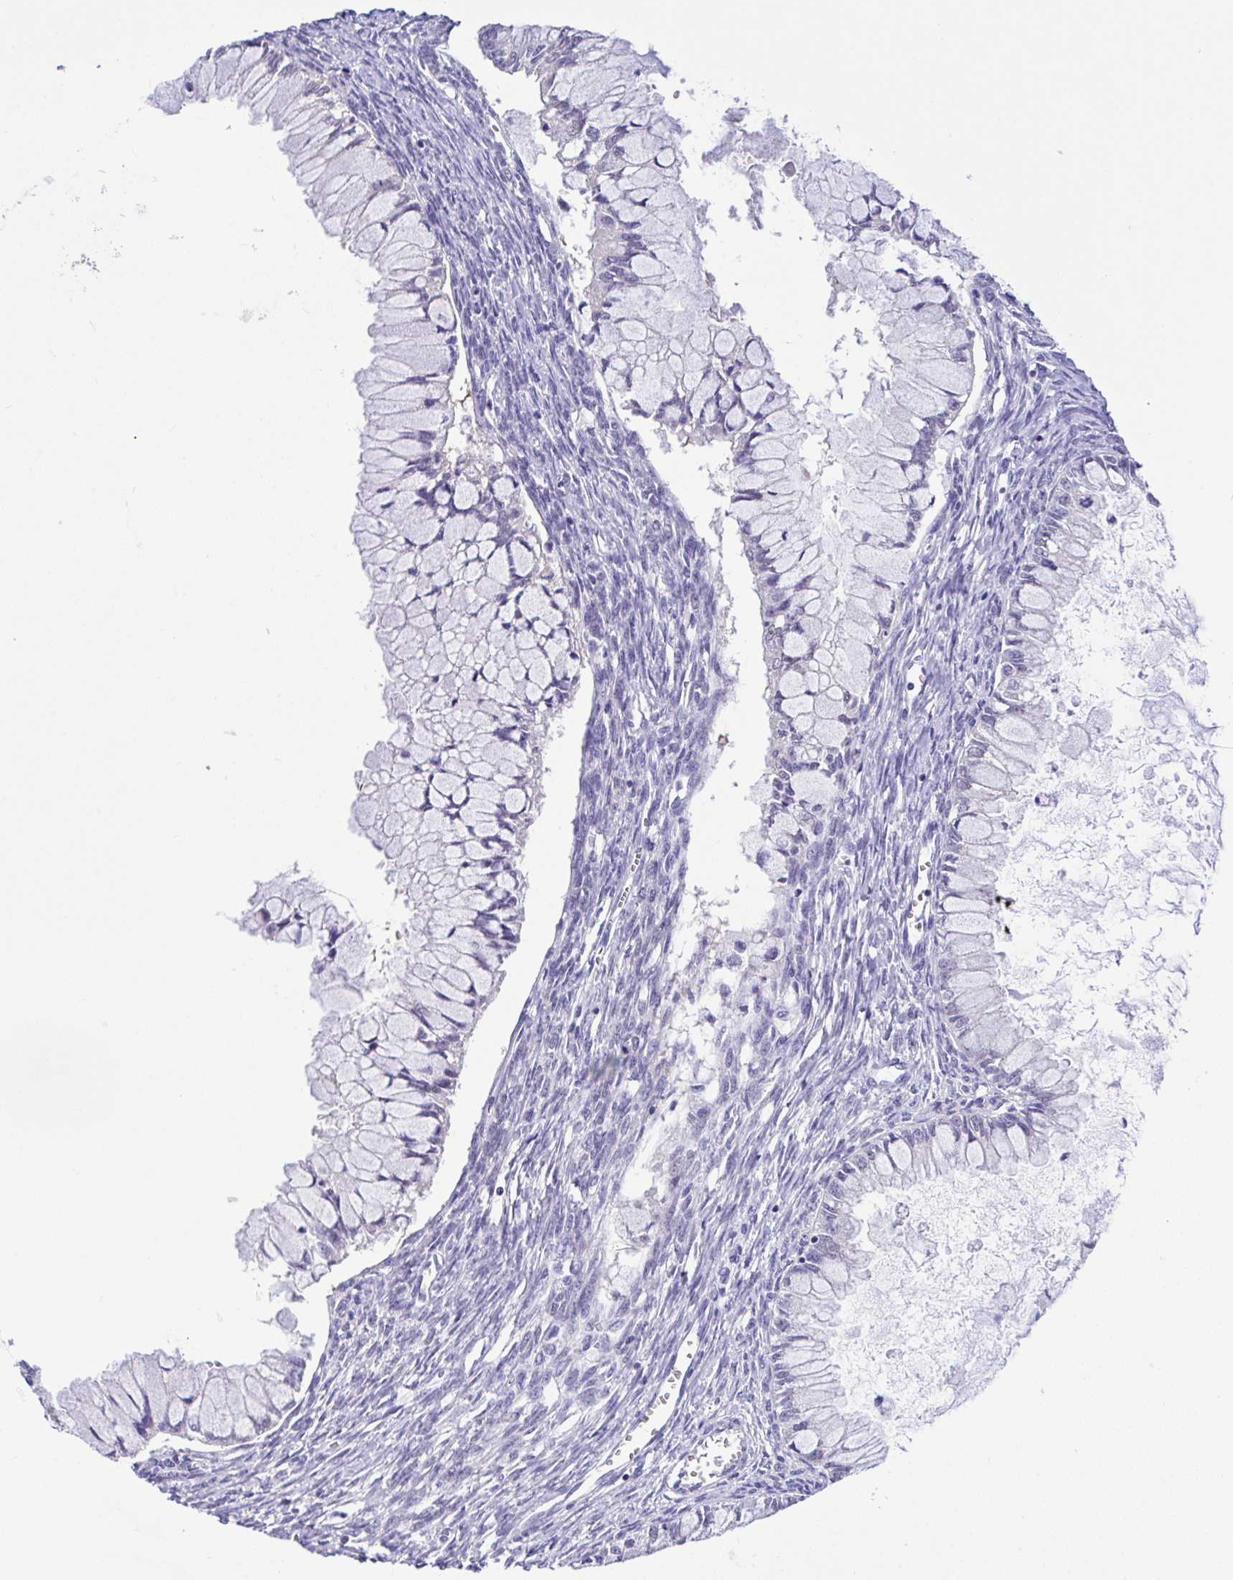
{"staining": {"intensity": "negative", "quantity": "none", "location": "none"}, "tissue": "ovarian cancer", "cell_type": "Tumor cells", "image_type": "cancer", "snomed": [{"axis": "morphology", "description": "Cystadenocarcinoma, mucinous, NOS"}, {"axis": "topography", "description": "Ovary"}], "caption": "Tumor cells show no significant positivity in ovarian mucinous cystadenocarcinoma.", "gene": "ANO4", "patient": {"sex": "female", "age": 34}}